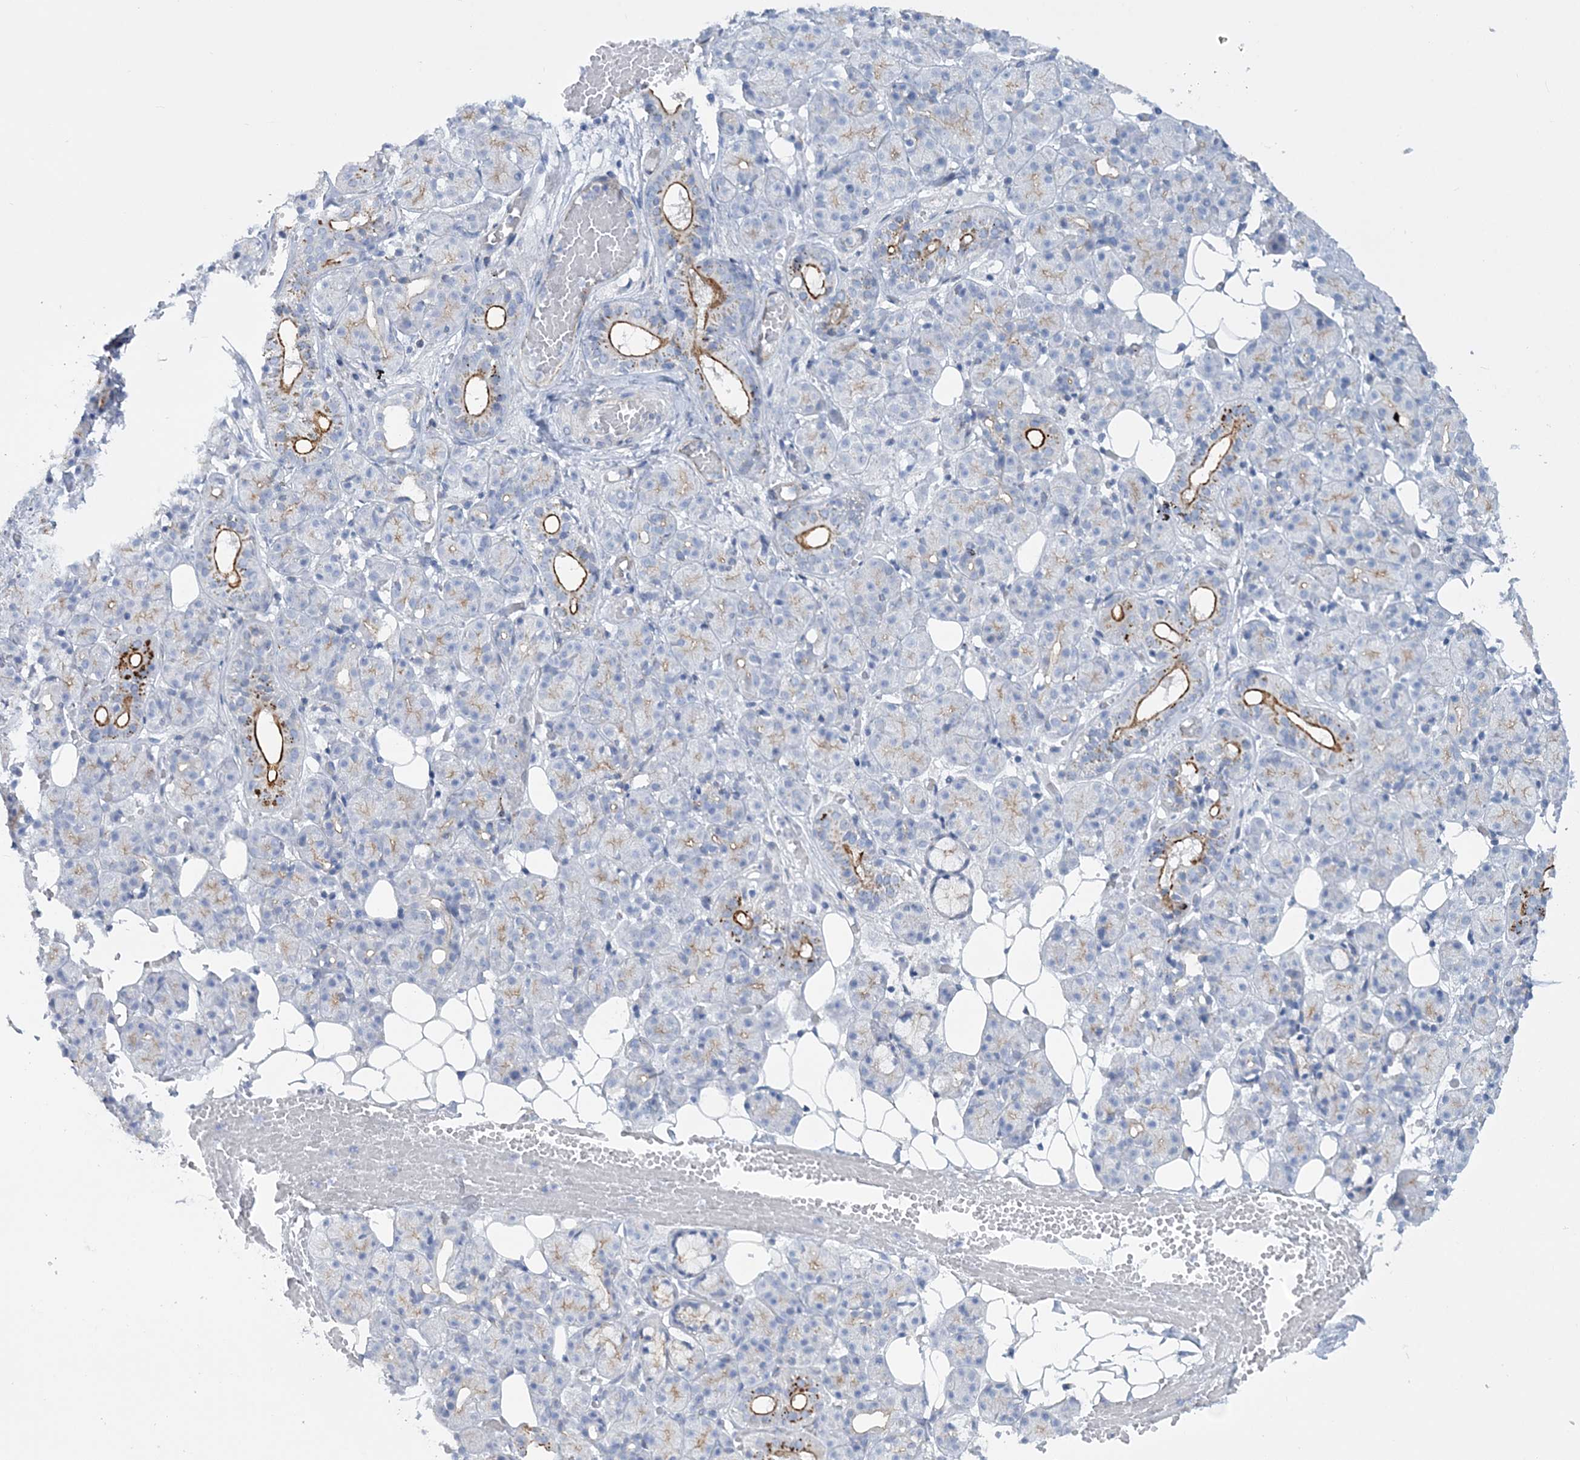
{"staining": {"intensity": "strong", "quantity": "<25%", "location": "cytoplasmic/membranous"}, "tissue": "salivary gland", "cell_type": "Glandular cells", "image_type": "normal", "snomed": [{"axis": "morphology", "description": "Normal tissue, NOS"}, {"axis": "topography", "description": "Salivary gland"}], "caption": "Immunohistochemistry (IHC) of normal human salivary gland displays medium levels of strong cytoplasmic/membranous expression in approximately <25% of glandular cells.", "gene": "RAB11FIP5", "patient": {"sex": "male", "age": 63}}